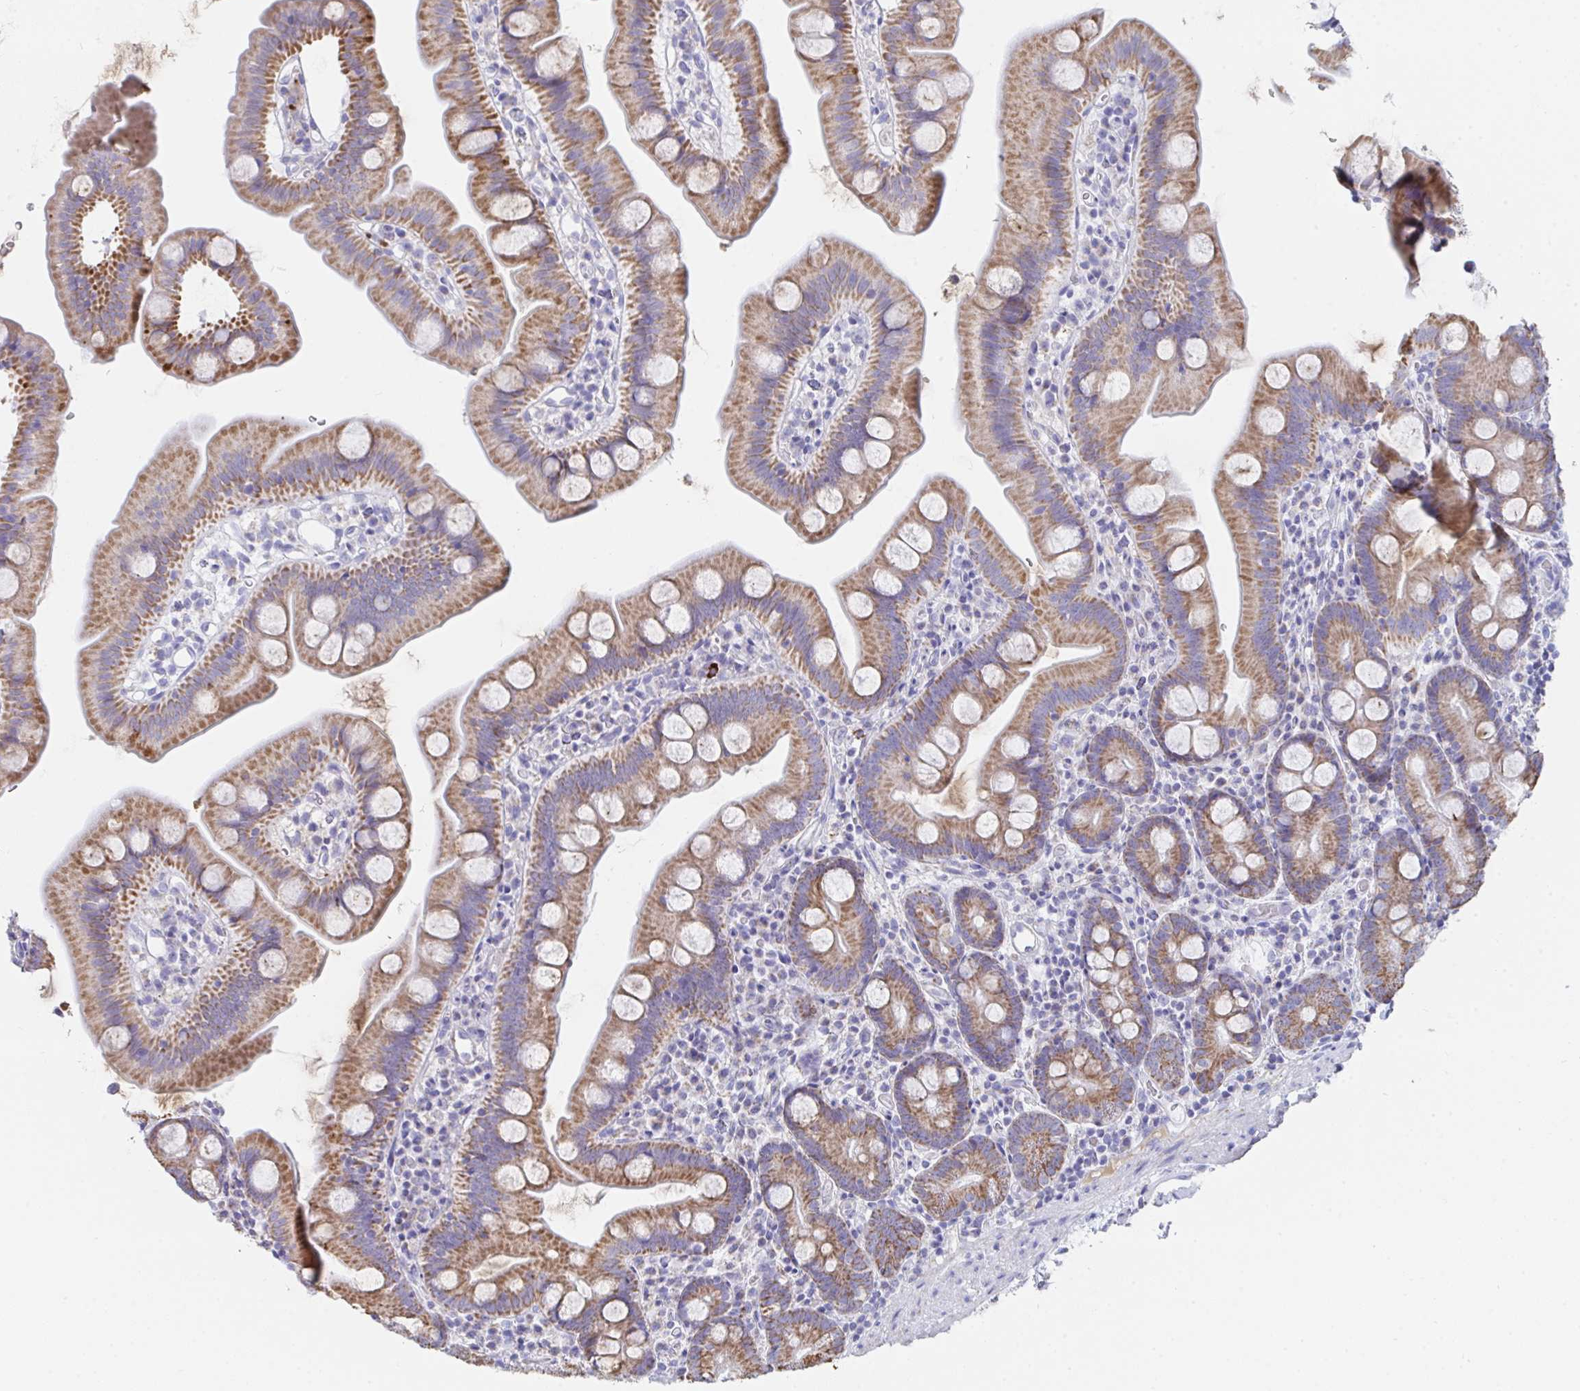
{"staining": {"intensity": "moderate", "quantity": ">75%", "location": "cytoplasmic/membranous"}, "tissue": "small intestine", "cell_type": "Glandular cells", "image_type": "normal", "snomed": [{"axis": "morphology", "description": "Normal tissue, NOS"}, {"axis": "topography", "description": "Small intestine"}], "caption": "Immunohistochemical staining of unremarkable human small intestine reveals >75% levels of moderate cytoplasmic/membranous protein expression in approximately >75% of glandular cells. (IHC, brightfield microscopy, high magnification).", "gene": "AIFM1", "patient": {"sex": "female", "age": 68}}